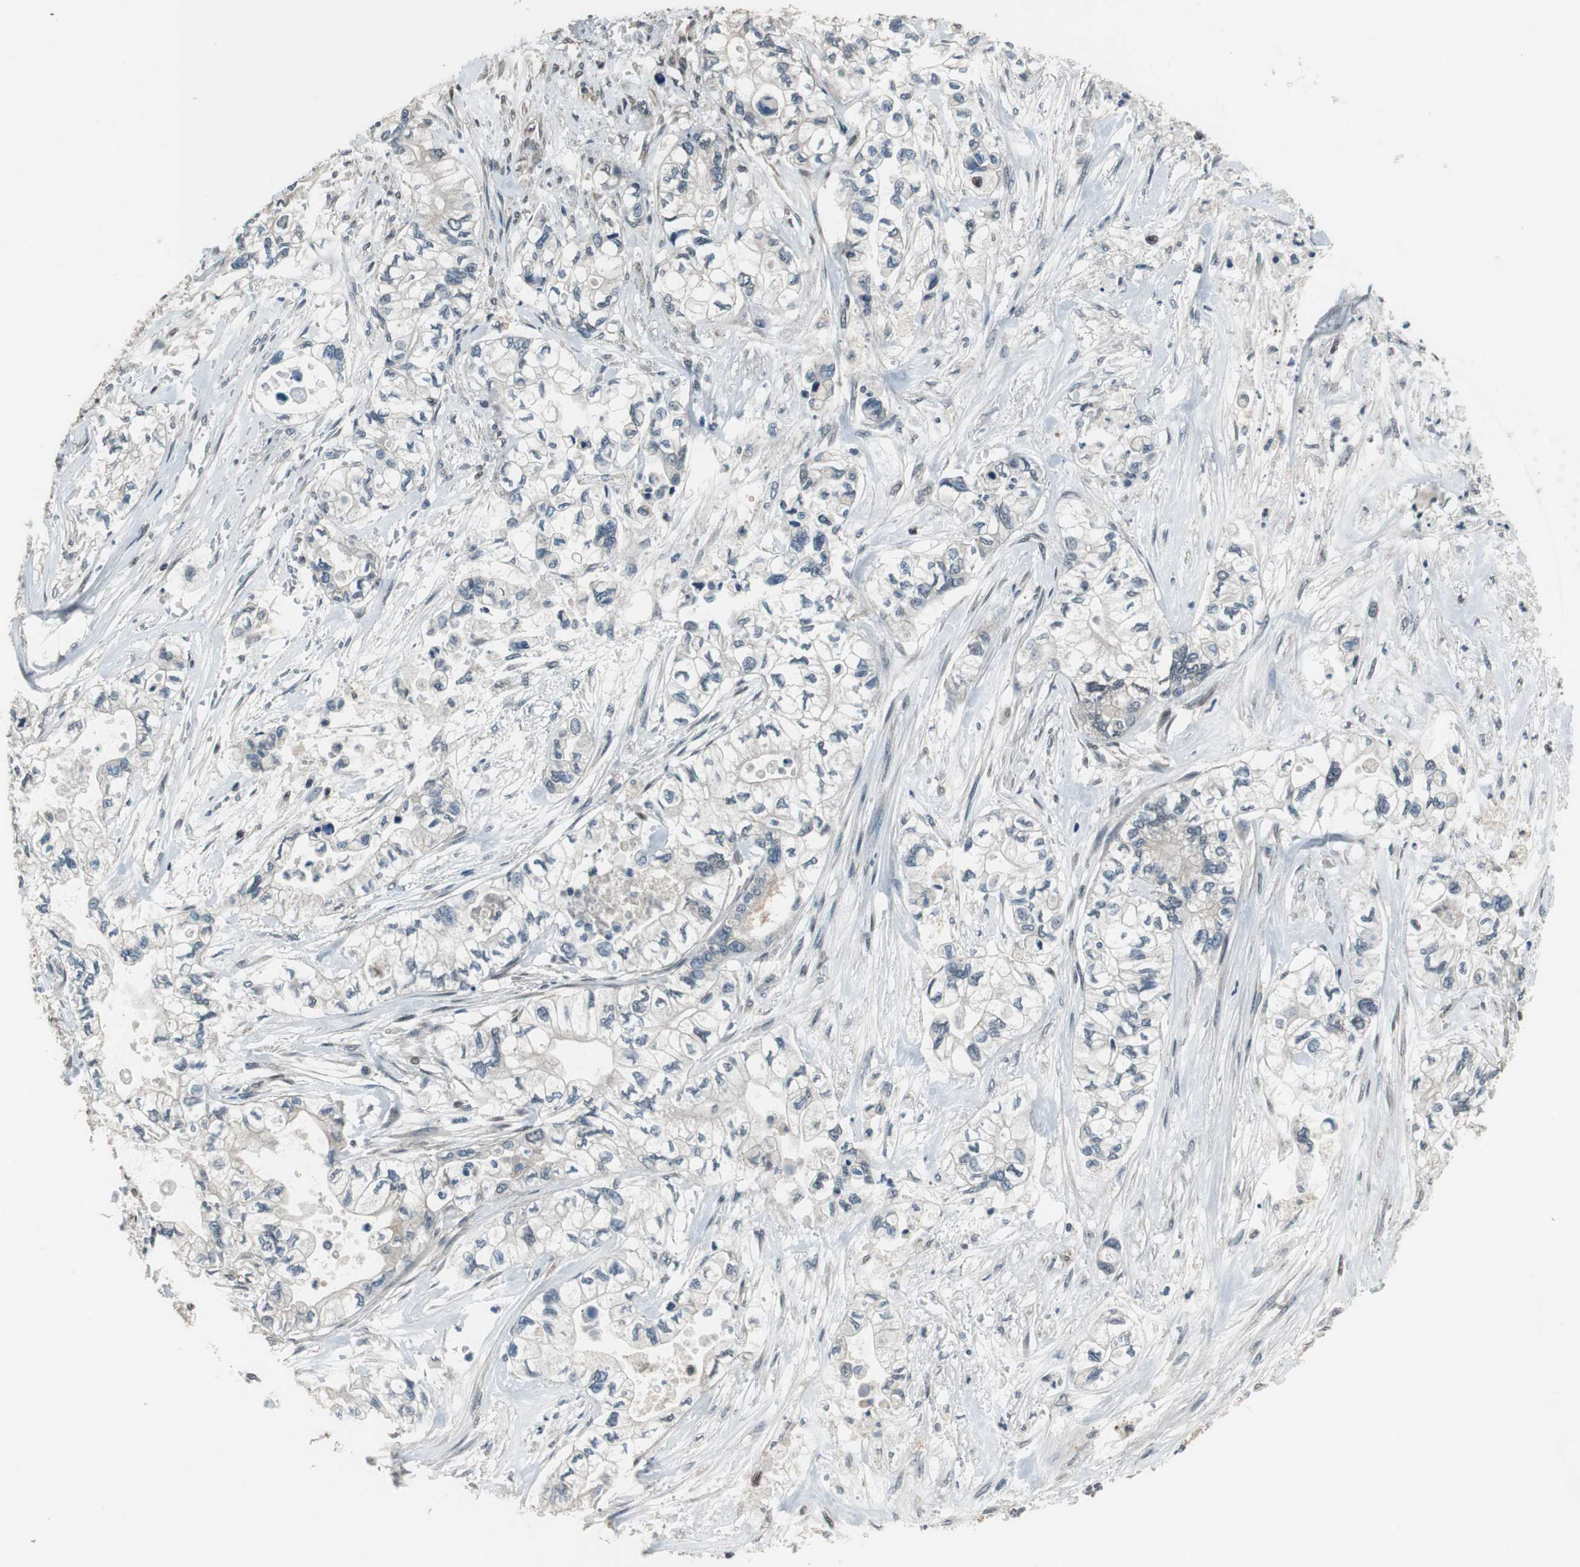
{"staining": {"intensity": "negative", "quantity": "none", "location": "none"}, "tissue": "pancreatic cancer", "cell_type": "Tumor cells", "image_type": "cancer", "snomed": [{"axis": "morphology", "description": "Adenocarcinoma, NOS"}, {"axis": "topography", "description": "Pancreas"}], "caption": "A photomicrograph of human adenocarcinoma (pancreatic) is negative for staining in tumor cells.", "gene": "MAFB", "patient": {"sex": "male", "age": 79}}